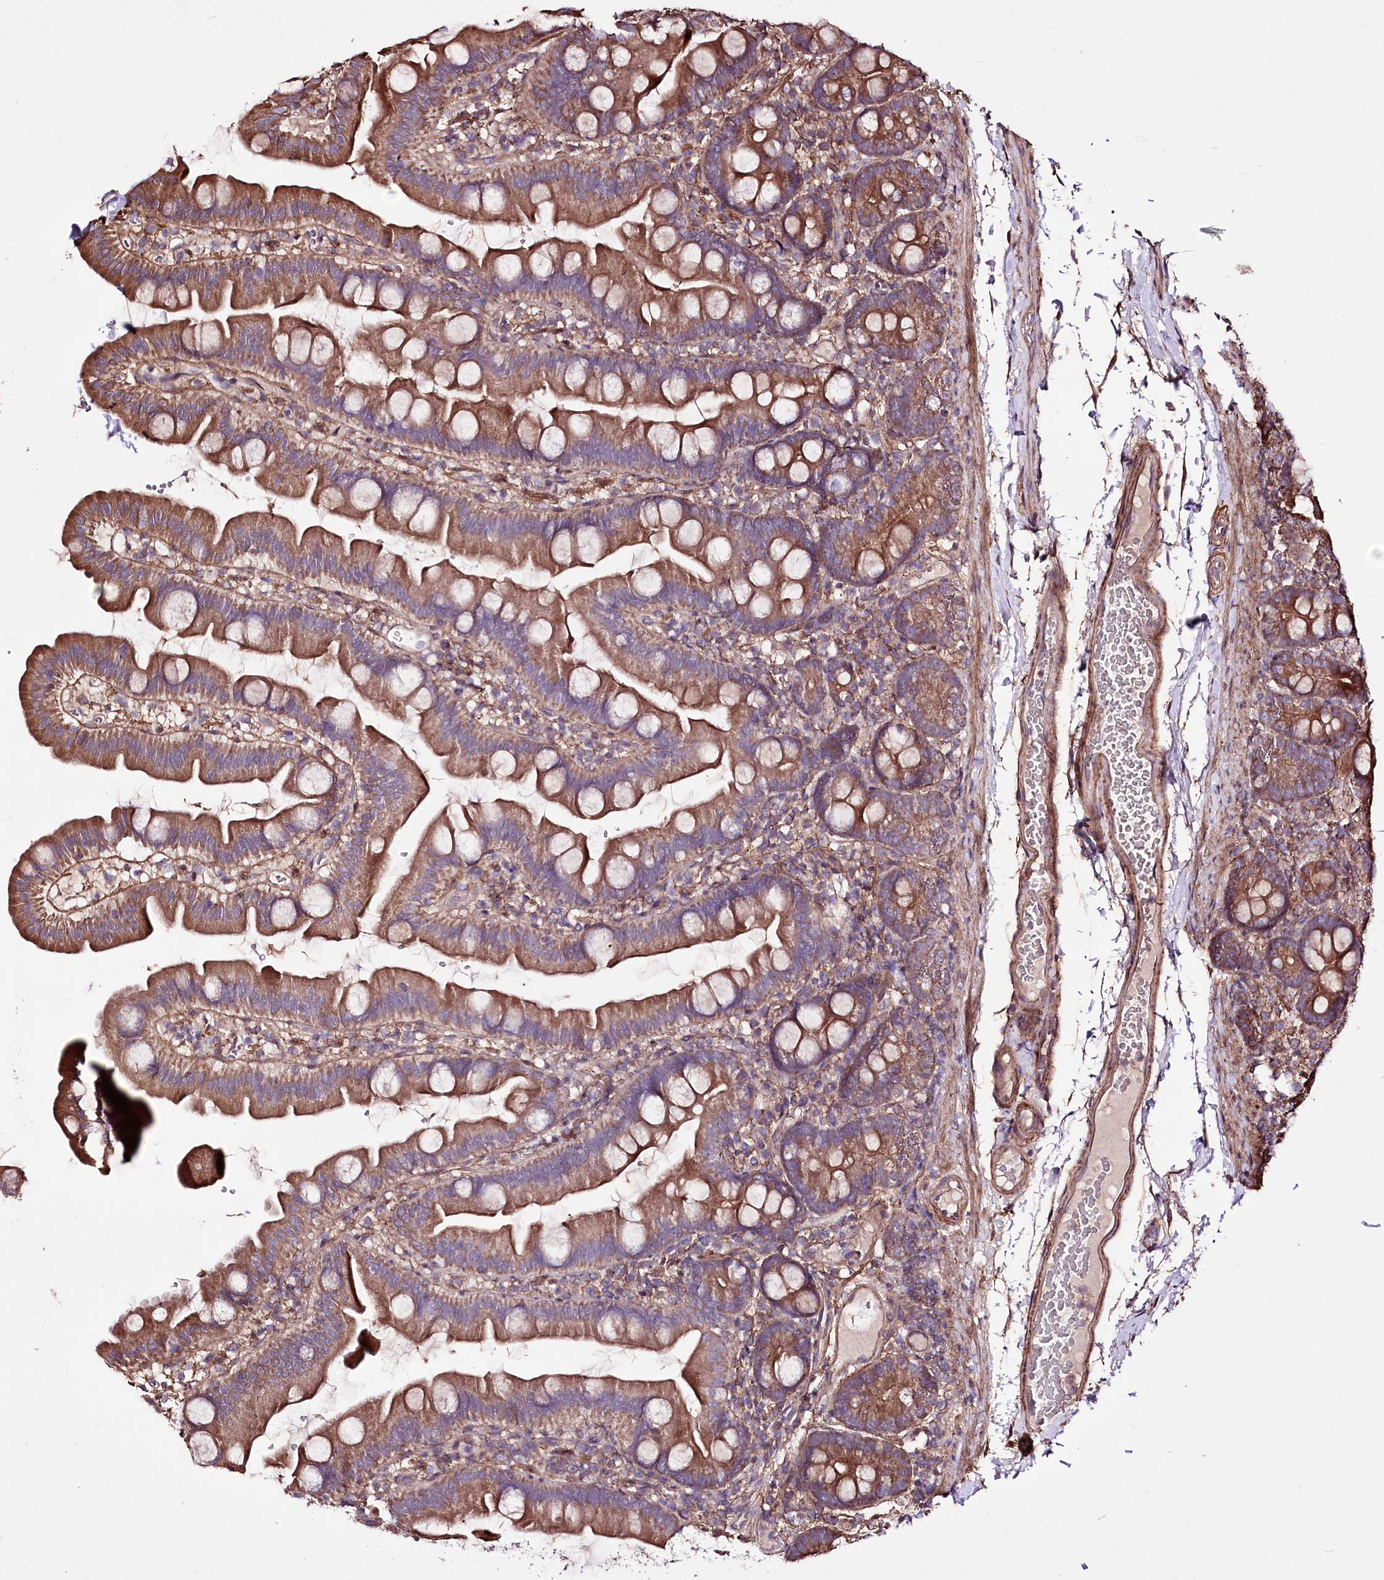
{"staining": {"intensity": "moderate", "quantity": ">75%", "location": "cytoplasmic/membranous"}, "tissue": "small intestine", "cell_type": "Glandular cells", "image_type": "normal", "snomed": [{"axis": "morphology", "description": "Normal tissue, NOS"}, {"axis": "topography", "description": "Small intestine"}], "caption": "This photomicrograph exhibits immunohistochemistry staining of unremarkable human small intestine, with medium moderate cytoplasmic/membranous expression in about >75% of glandular cells.", "gene": "WWC1", "patient": {"sex": "female", "age": 68}}